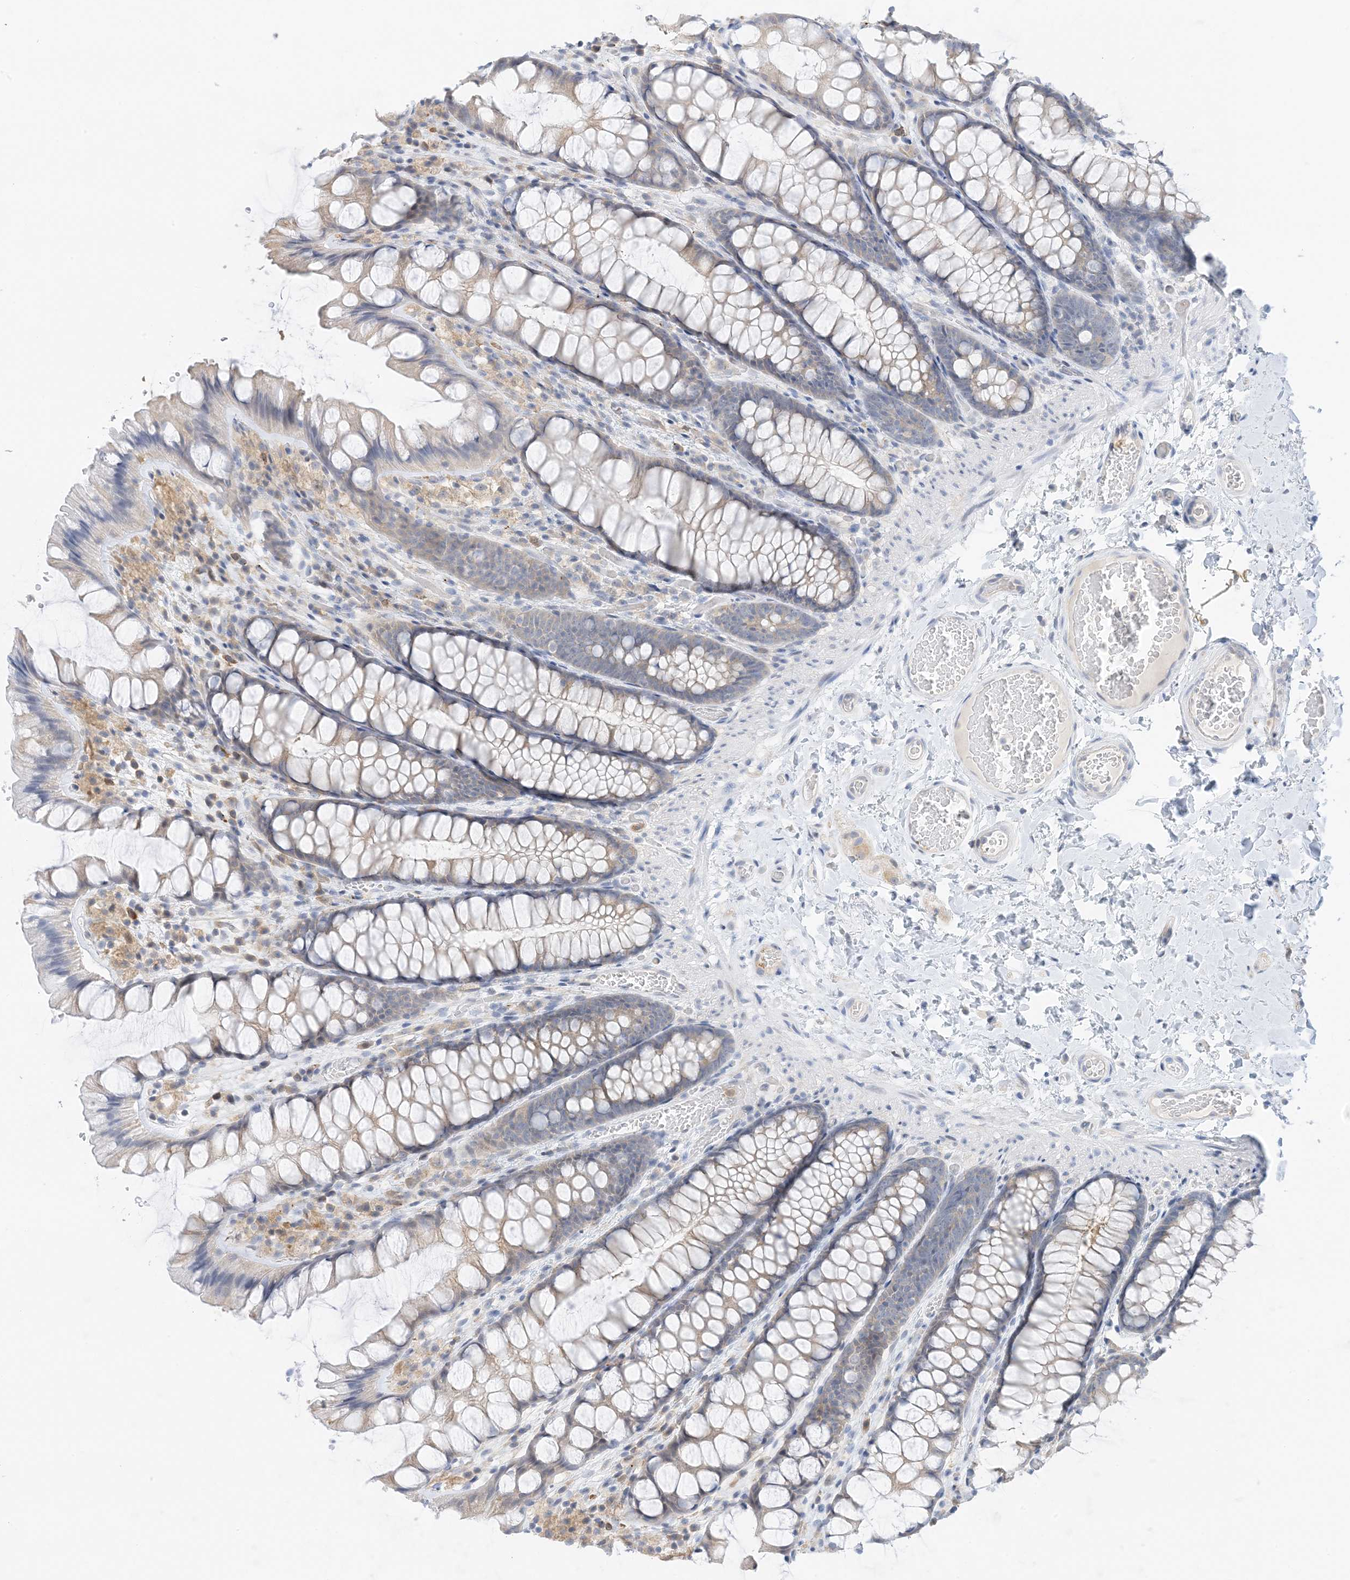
{"staining": {"intensity": "negative", "quantity": "none", "location": "none"}, "tissue": "colon", "cell_type": "Endothelial cells", "image_type": "normal", "snomed": [{"axis": "morphology", "description": "Normal tissue, NOS"}, {"axis": "topography", "description": "Colon"}], "caption": "This is an immunohistochemistry (IHC) image of normal human colon. There is no staining in endothelial cells.", "gene": "KIFBP", "patient": {"sex": "male", "age": 47}}